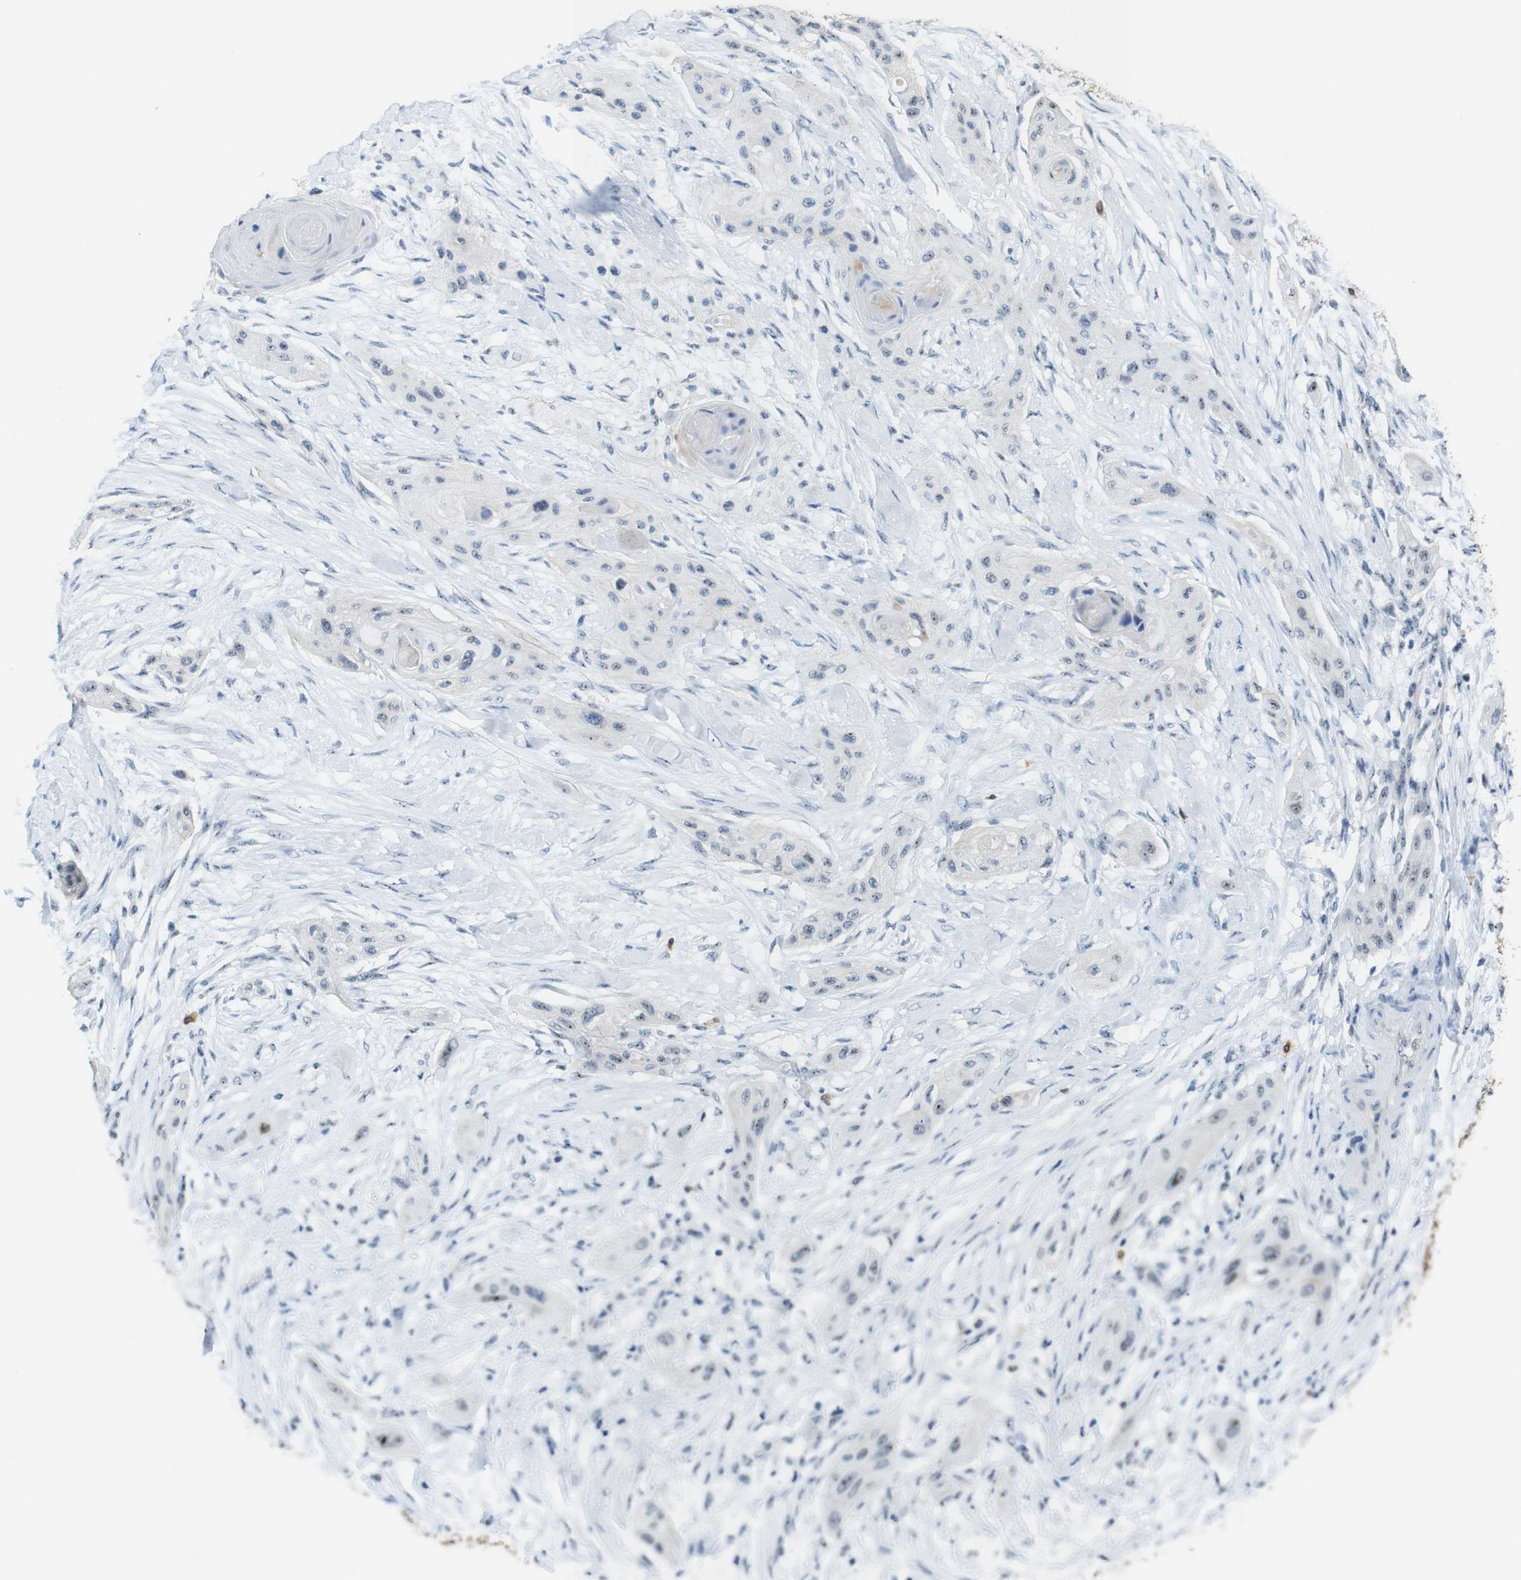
{"staining": {"intensity": "negative", "quantity": "none", "location": "none"}, "tissue": "lung cancer", "cell_type": "Tumor cells", "image_type": "cancer", "snomed": [{"axis": "morphology", "description": "Squamous cell carcinoma, NOS"}, {"axis": "topography", "description": "Lung"}], "caption": "Lung cancer (squamous cell carcinoma) was stained to show a protein in brown. There is no significant expression in tumor cells.", "gene": "TJP3", "patient": {"sex": "female", "age": 47}}